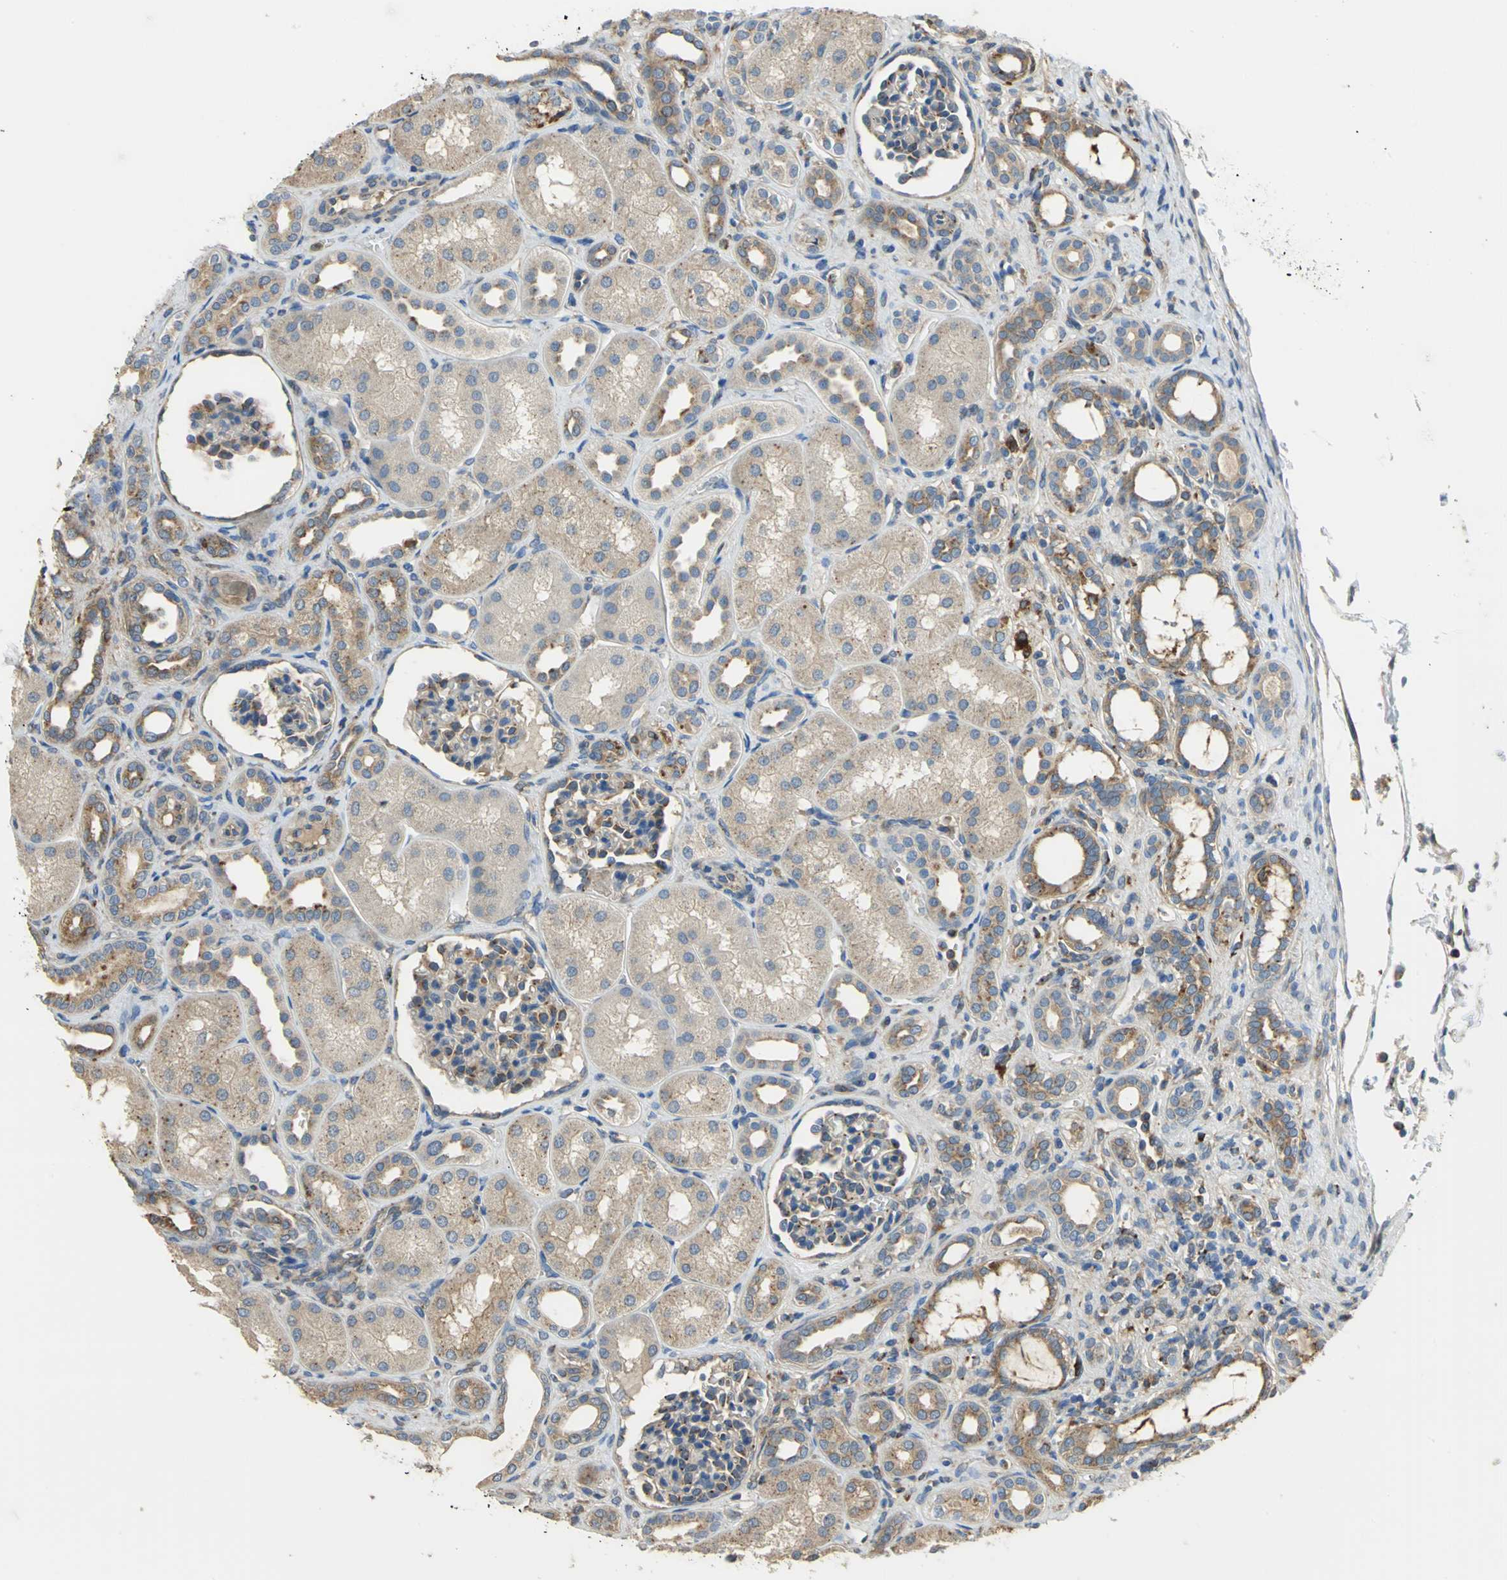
{"staining": {"intensity": "weak", "quantity": "25%-75%", "location": "cytoplasmic/membranous"}, "tissue": "kidney", "cell_type": "Cells in glomeruli", "image_type": "normal", "snomed": [{"axis": "morphology", "description": "Normal tissue, NOS"}, {"axis": "topography", "description": "Kidney"}], "caption": "IHC (DAB) staining of normal kidney reveals weak cytoplasmic/membranous protein staining in approximately 25%-75% of cells in glomeruli. (brown staining indicates protein expression, while blue staining denotes nuclei).", "gene": "DIAPH2", "patient": {"sex": "male", "age": 7}}